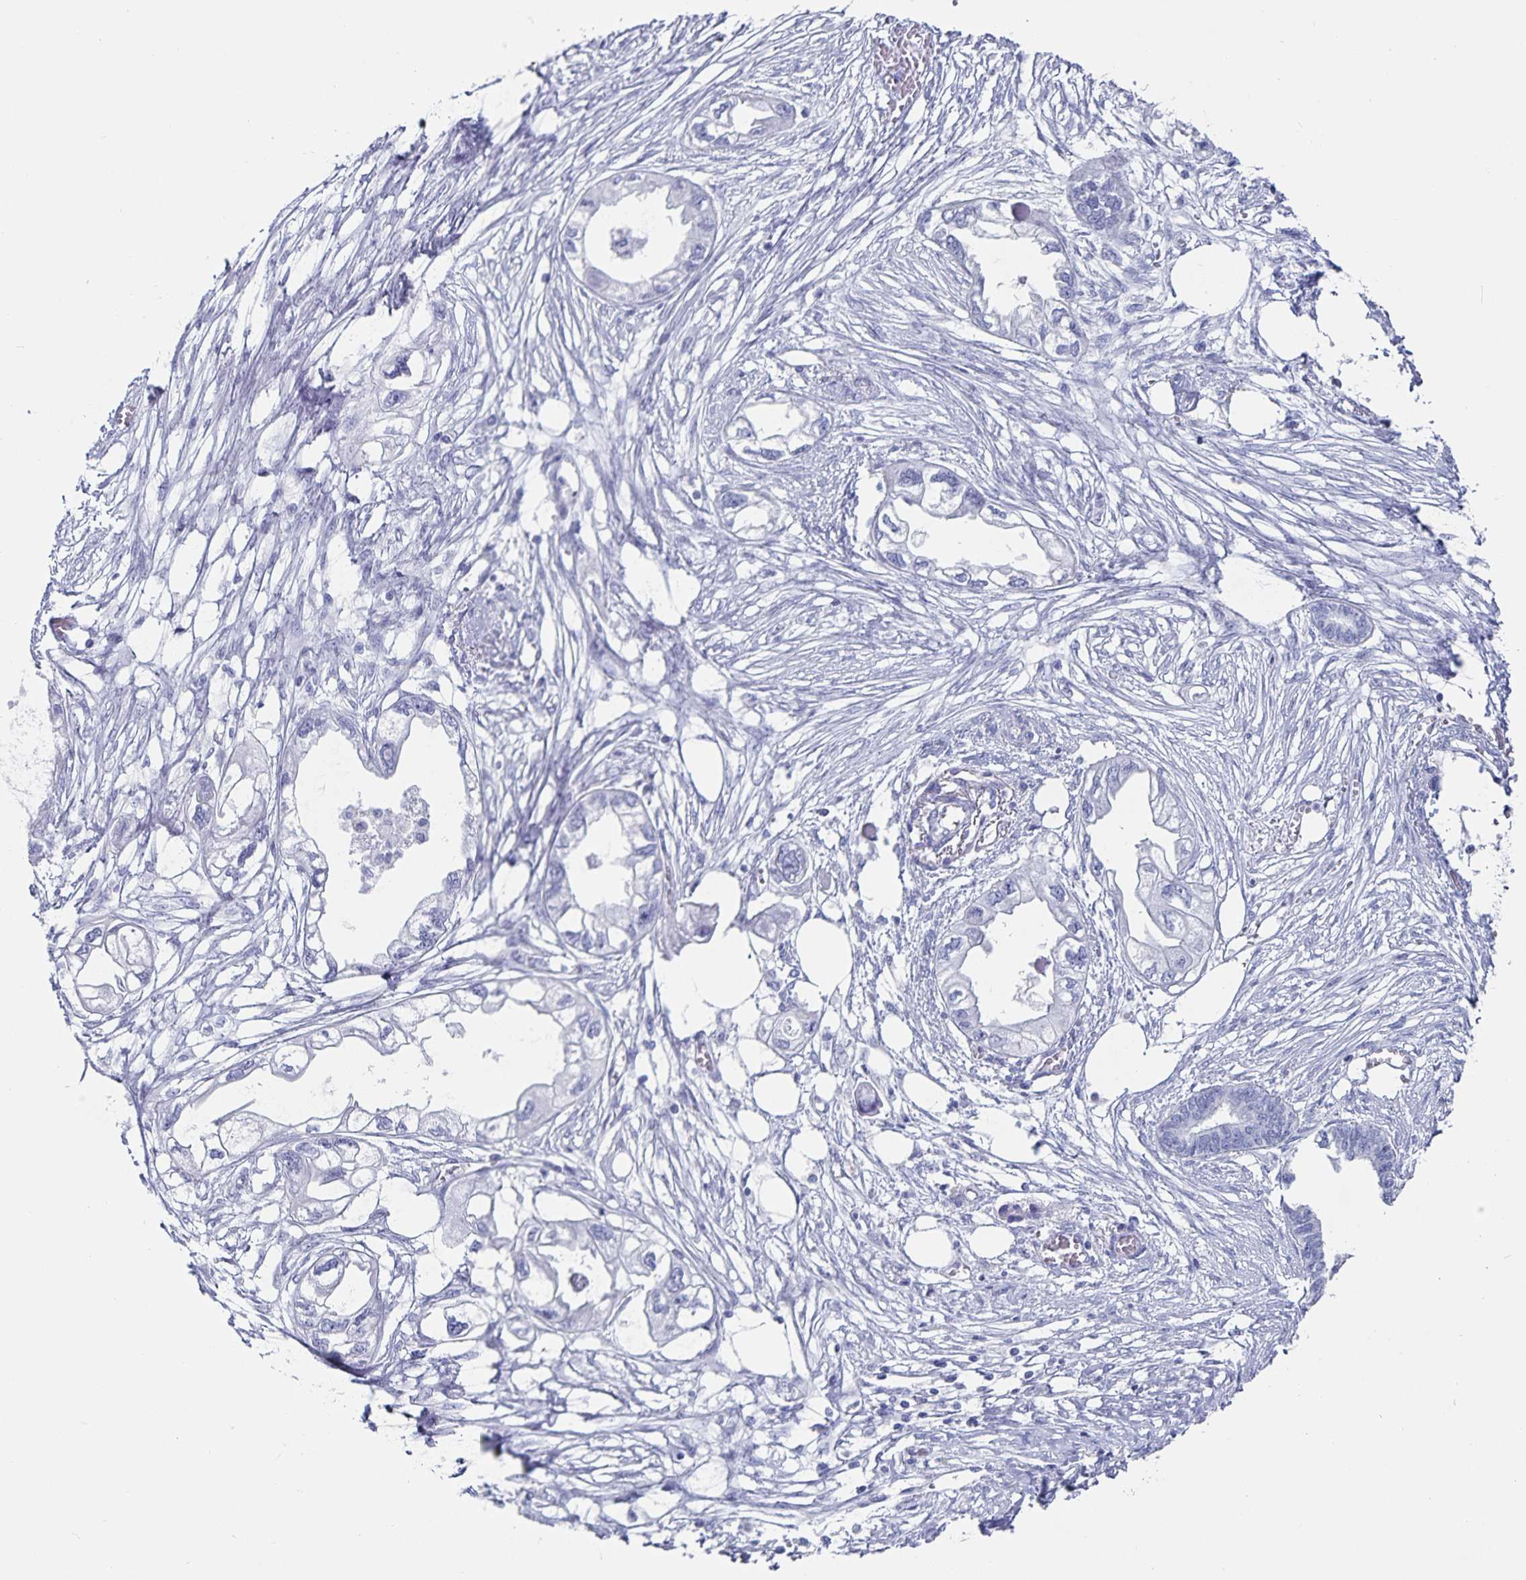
{"staining": {"intensity": "negative", "quantity": "none", "location": "none"}, "tissue": "endometrial cancer", "cell_type": "Tumor cells", "image_type": "cancer", "snomed": [{"axis": "morphology", "description": "Adenocarcinoma, NOS"}, {"axis": "morphology", "description": "Adenocarcinoma, metastatic, NOS"}, {"axis": "topography", "description": "Adipose tissue"}, {"axis": "topography", "description": "Endometrium"}], "caption": "Tumor cells show no significant protein expression in metastatic adenocarcinoma (endometrial). The staining is performed using DAB (3,3'-diaminobenzidine) brown chromogen with nuclei counter-stained in using hematoxylin.", "gene": "C19orf73", "patient": {"sex": "female", "age": 67}}